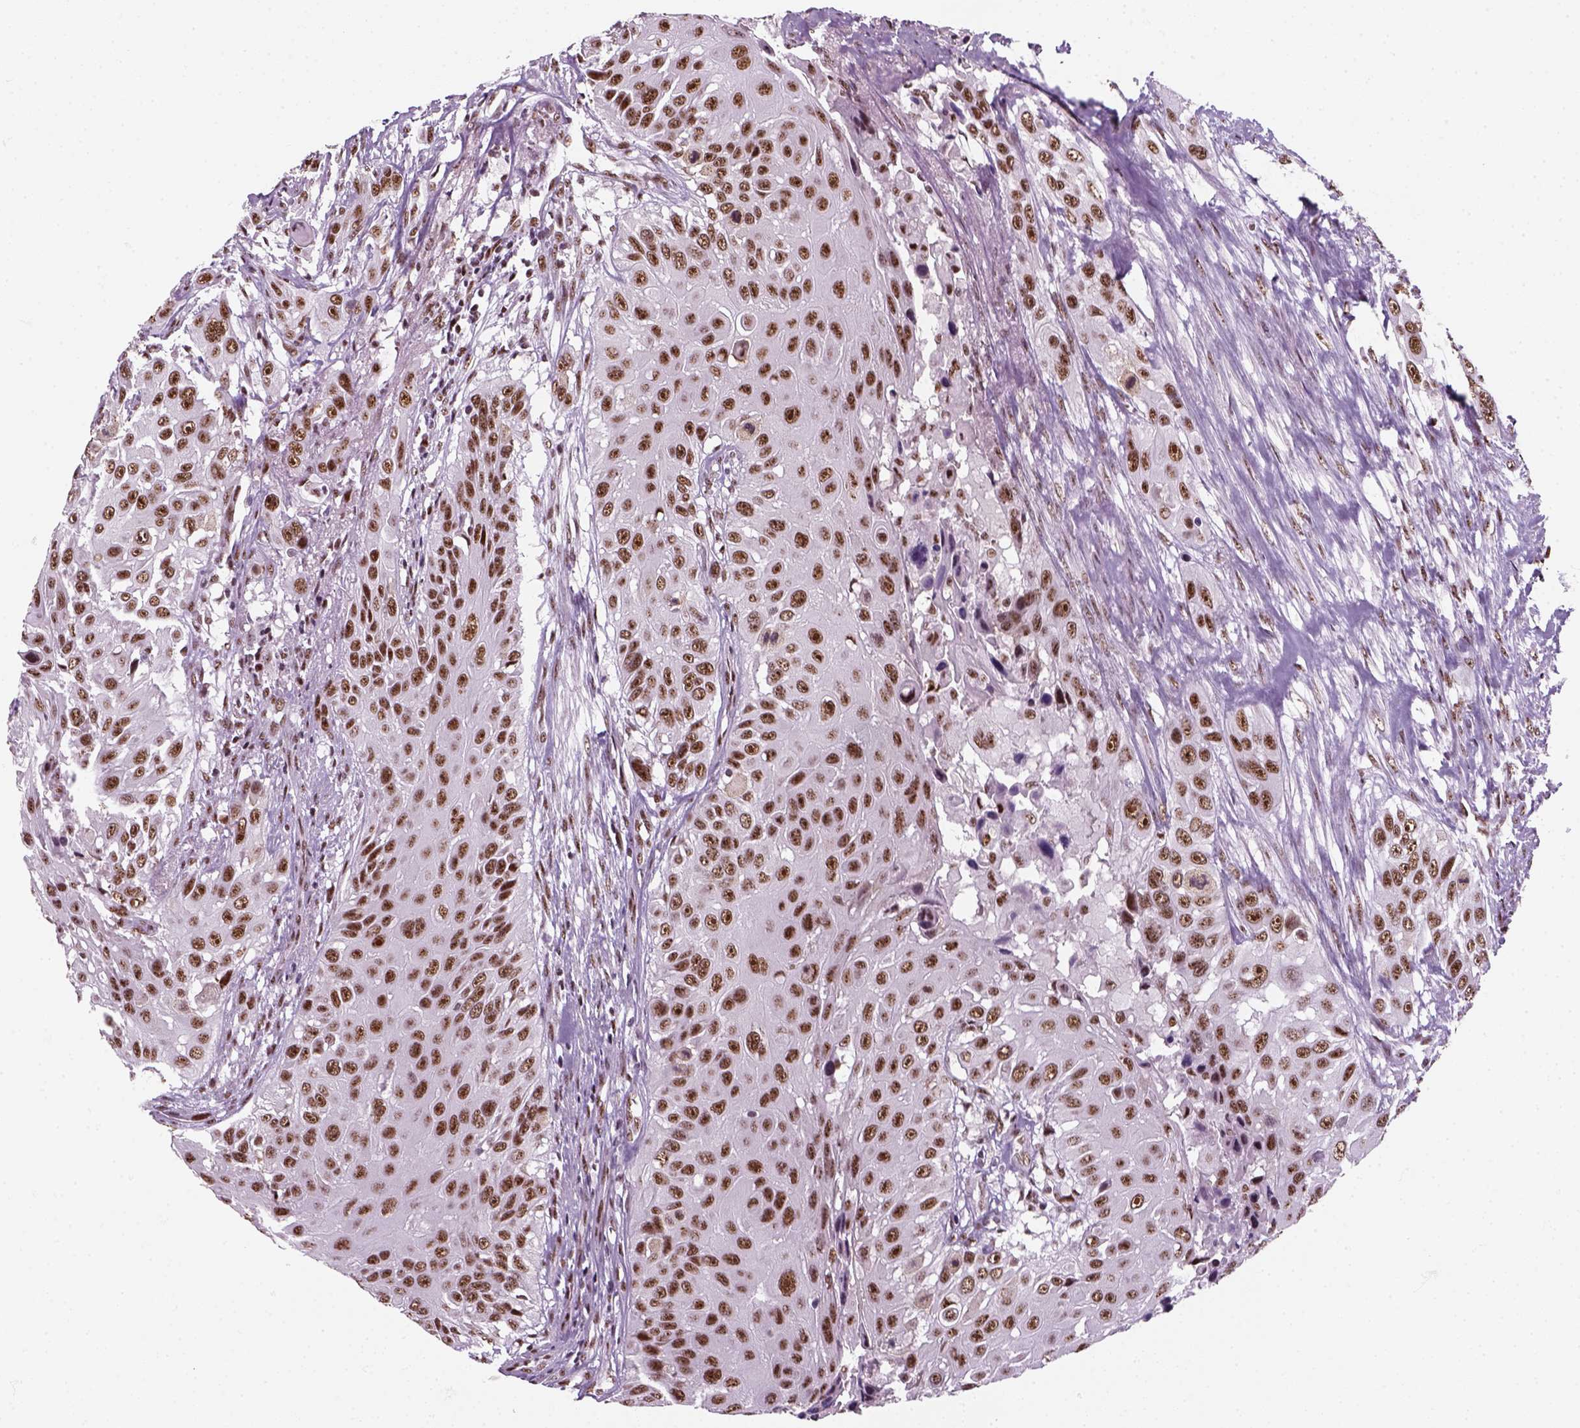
{"staining": {"intensity": "moderate", "quantity": ">75%", "location": "nuclear"}, "tissue": "urothelial cancer", "cell_type": "Tumor cells", "image_type": "cancer", "snomed": [{"axis": "morphology", "description": "Urothelial carcinoma, NOS"}, {"axis": "topography", "description": "Urinary bladder"}], "caption": "Urothelial cancer stained with a protein marker demonstrates moderate staining in tumor cells.", "gene": "GTF2F1", "patient": {"sex": "male", "age": 55}}